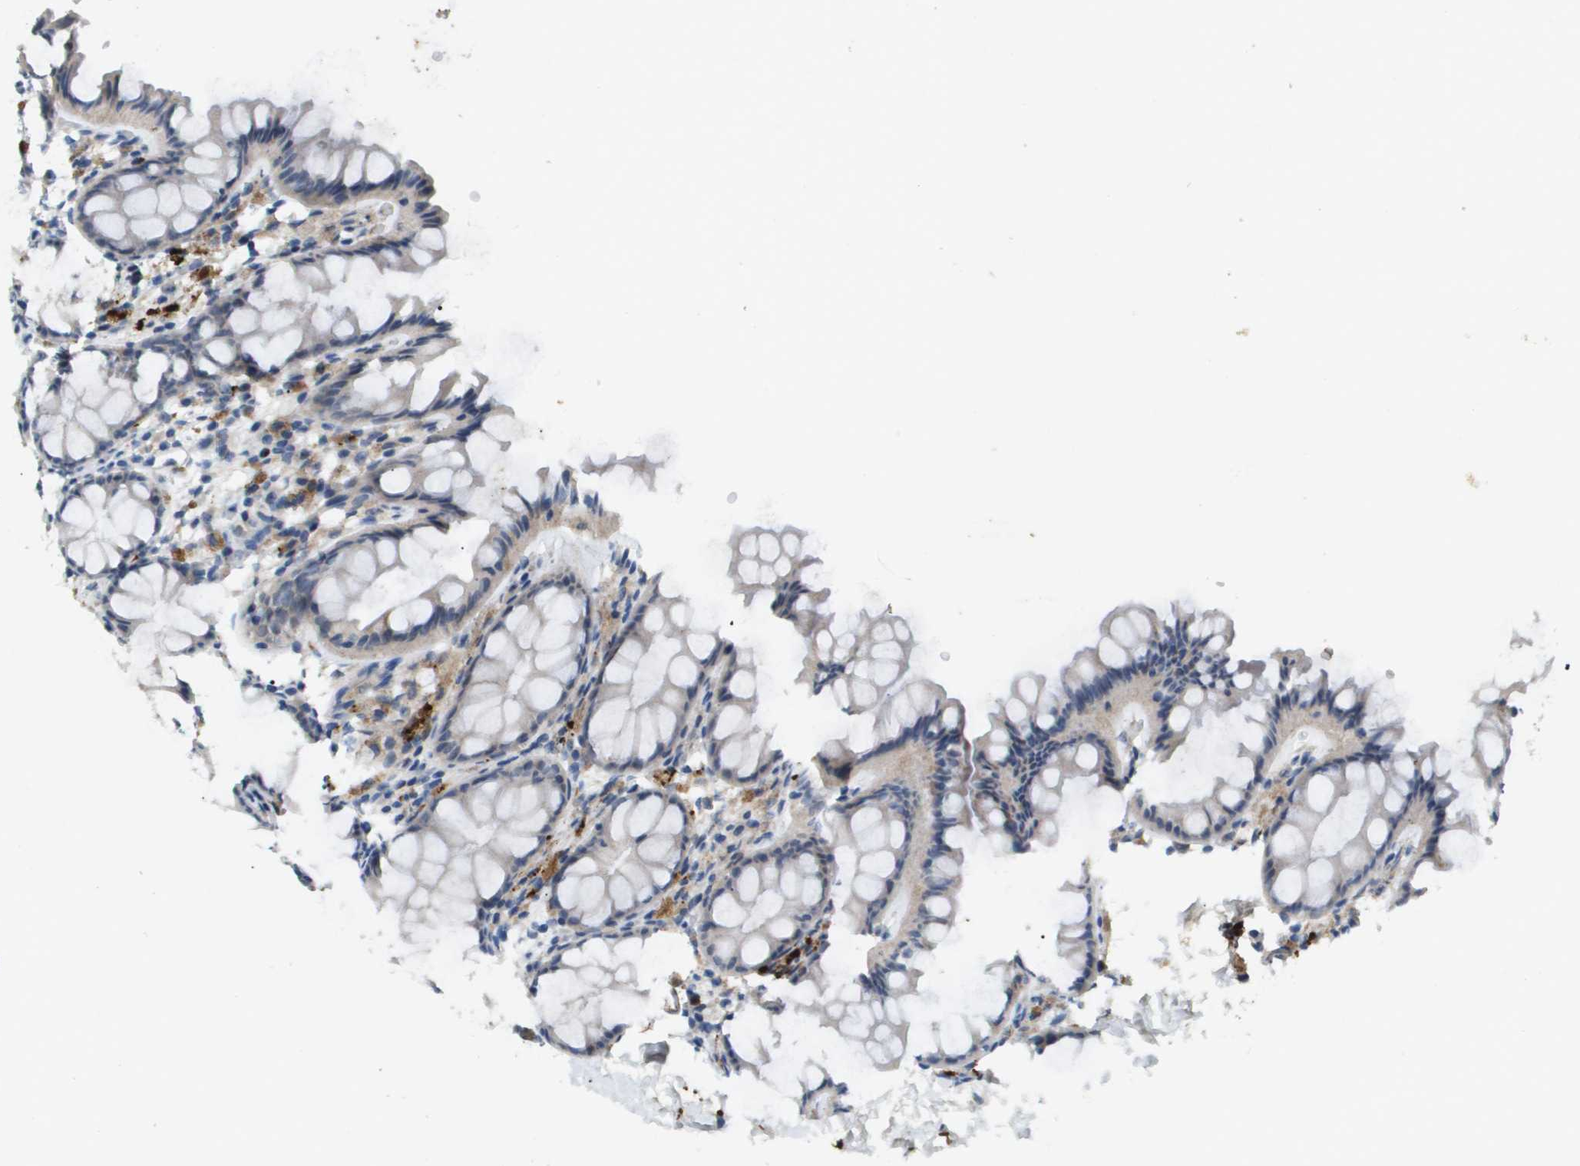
{"staining": {"intensity": "moderate", "quantity": ">75%", "location": "cytoplasmic/membranous"}, "tissue": "colon", "cell_type": "Endothelial cells", "image_type": "normal", "snomed": [{"axis": "morphology", "description": "Normal tissue, NOS"}, {"axis": "topography", "description": "Colon"}], "caption": "This photomicrograph demonstrates unremarkable colon stained with immunohistochemistry (IHC) to label a protein in brown. The cytoplasmic/membranous of endothelial cells show moderate positivity for the protein. Nuclei are counter-stained blue.", "gene": "VTN", "patient": {"sex": "female", "age": 55}}